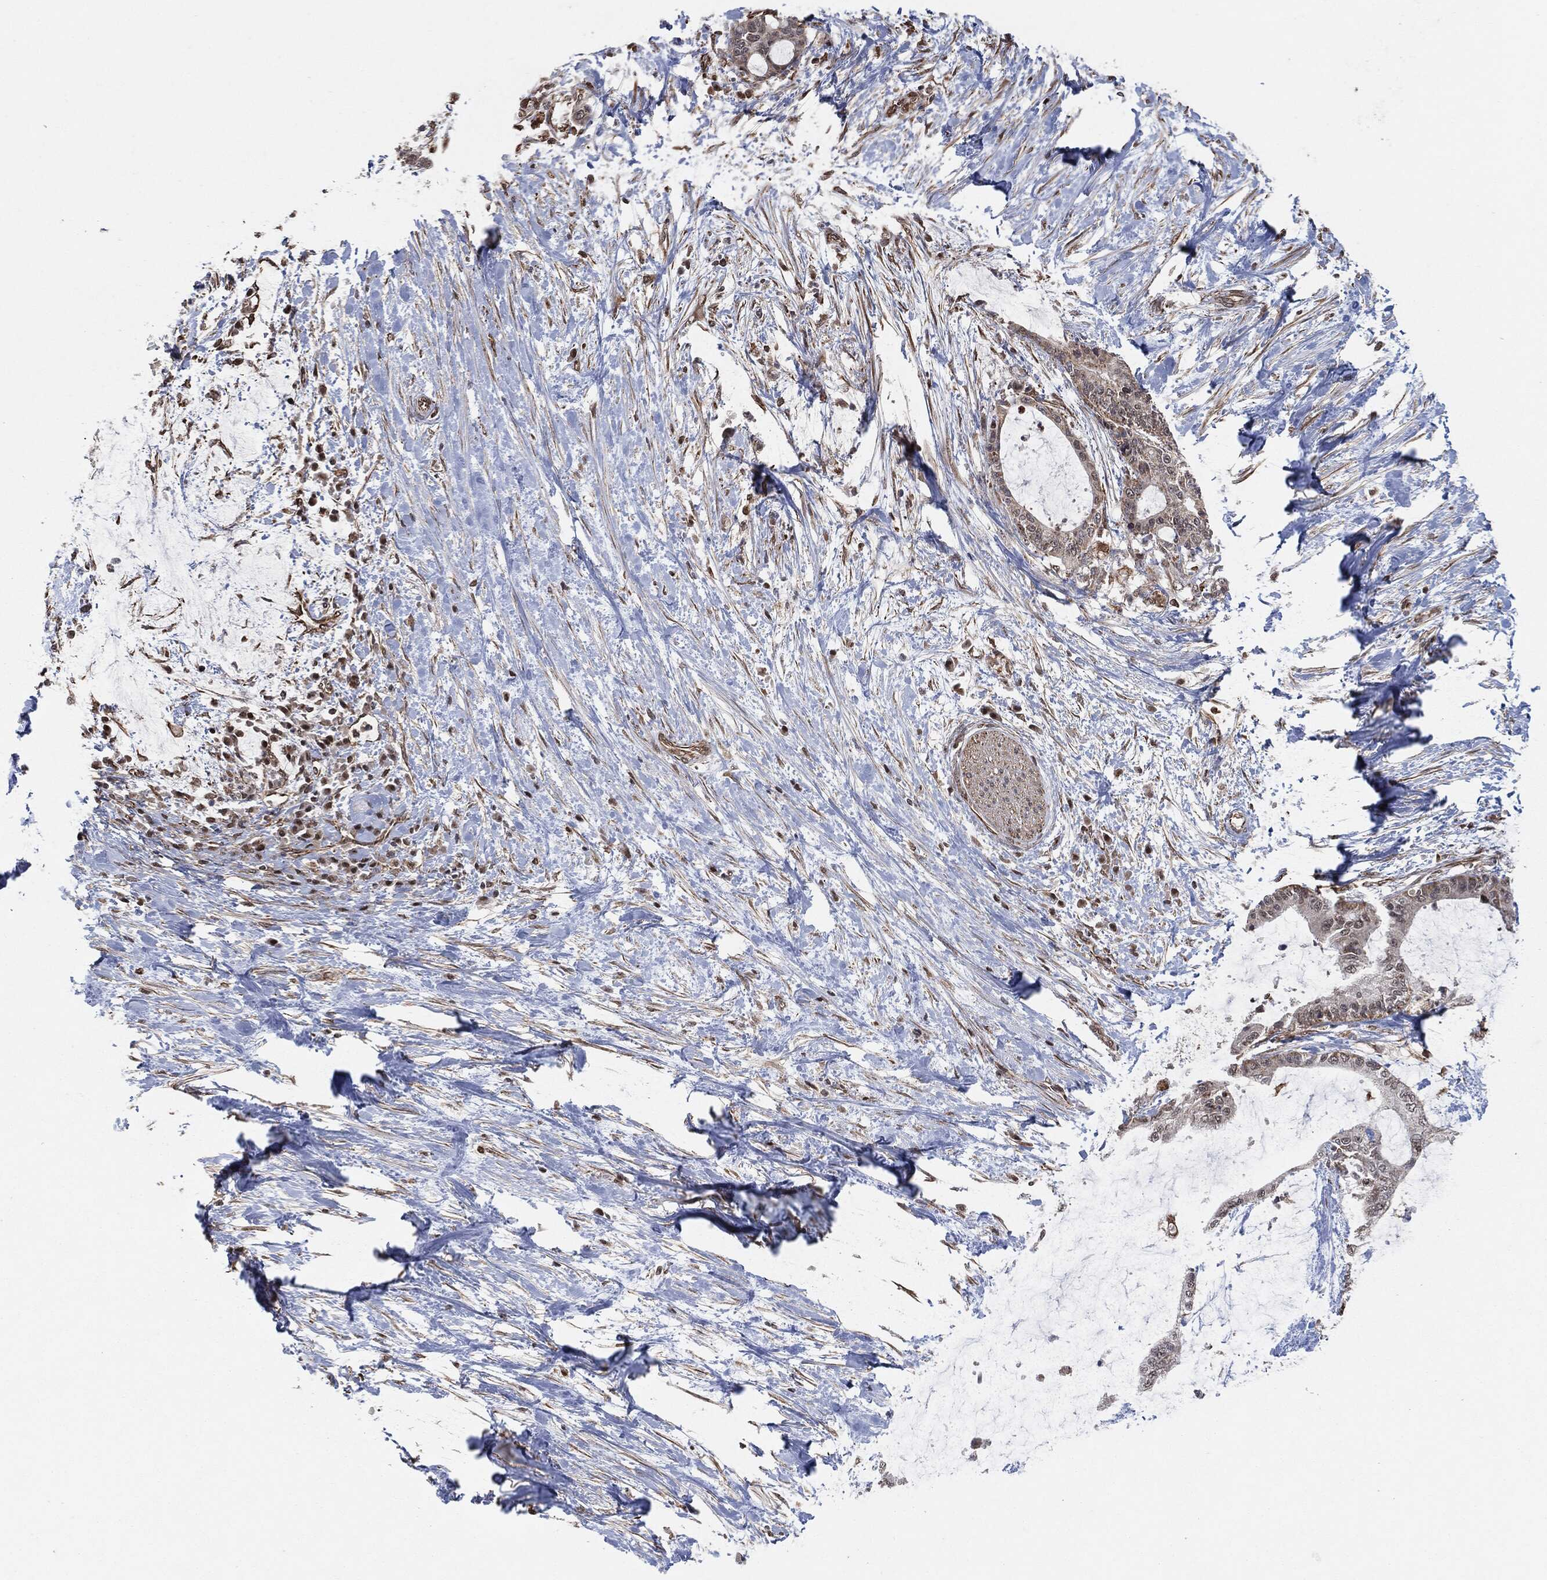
{"staining": {"intensity": "moderate", "quantity": "<25%", "location": "cytoplasmic/membranous"}, "tissue": "liver cancer", "cell_type": "Tumor cells", "image_type": "cancer", "snomed": [{"axis": "morphology", "description": "Cholangiocarcinoma"}, {"axis": "topography", "description": "Liver"}], "caption": "Moderate cytoplasmic/membranous staining for a protein is seen in approximately <25% of tumor cells of liver cancer (cholangiocarcinoma) using IHC.", "gene": "TP53RK", "patient": {"sex": "female", "age": 73}}